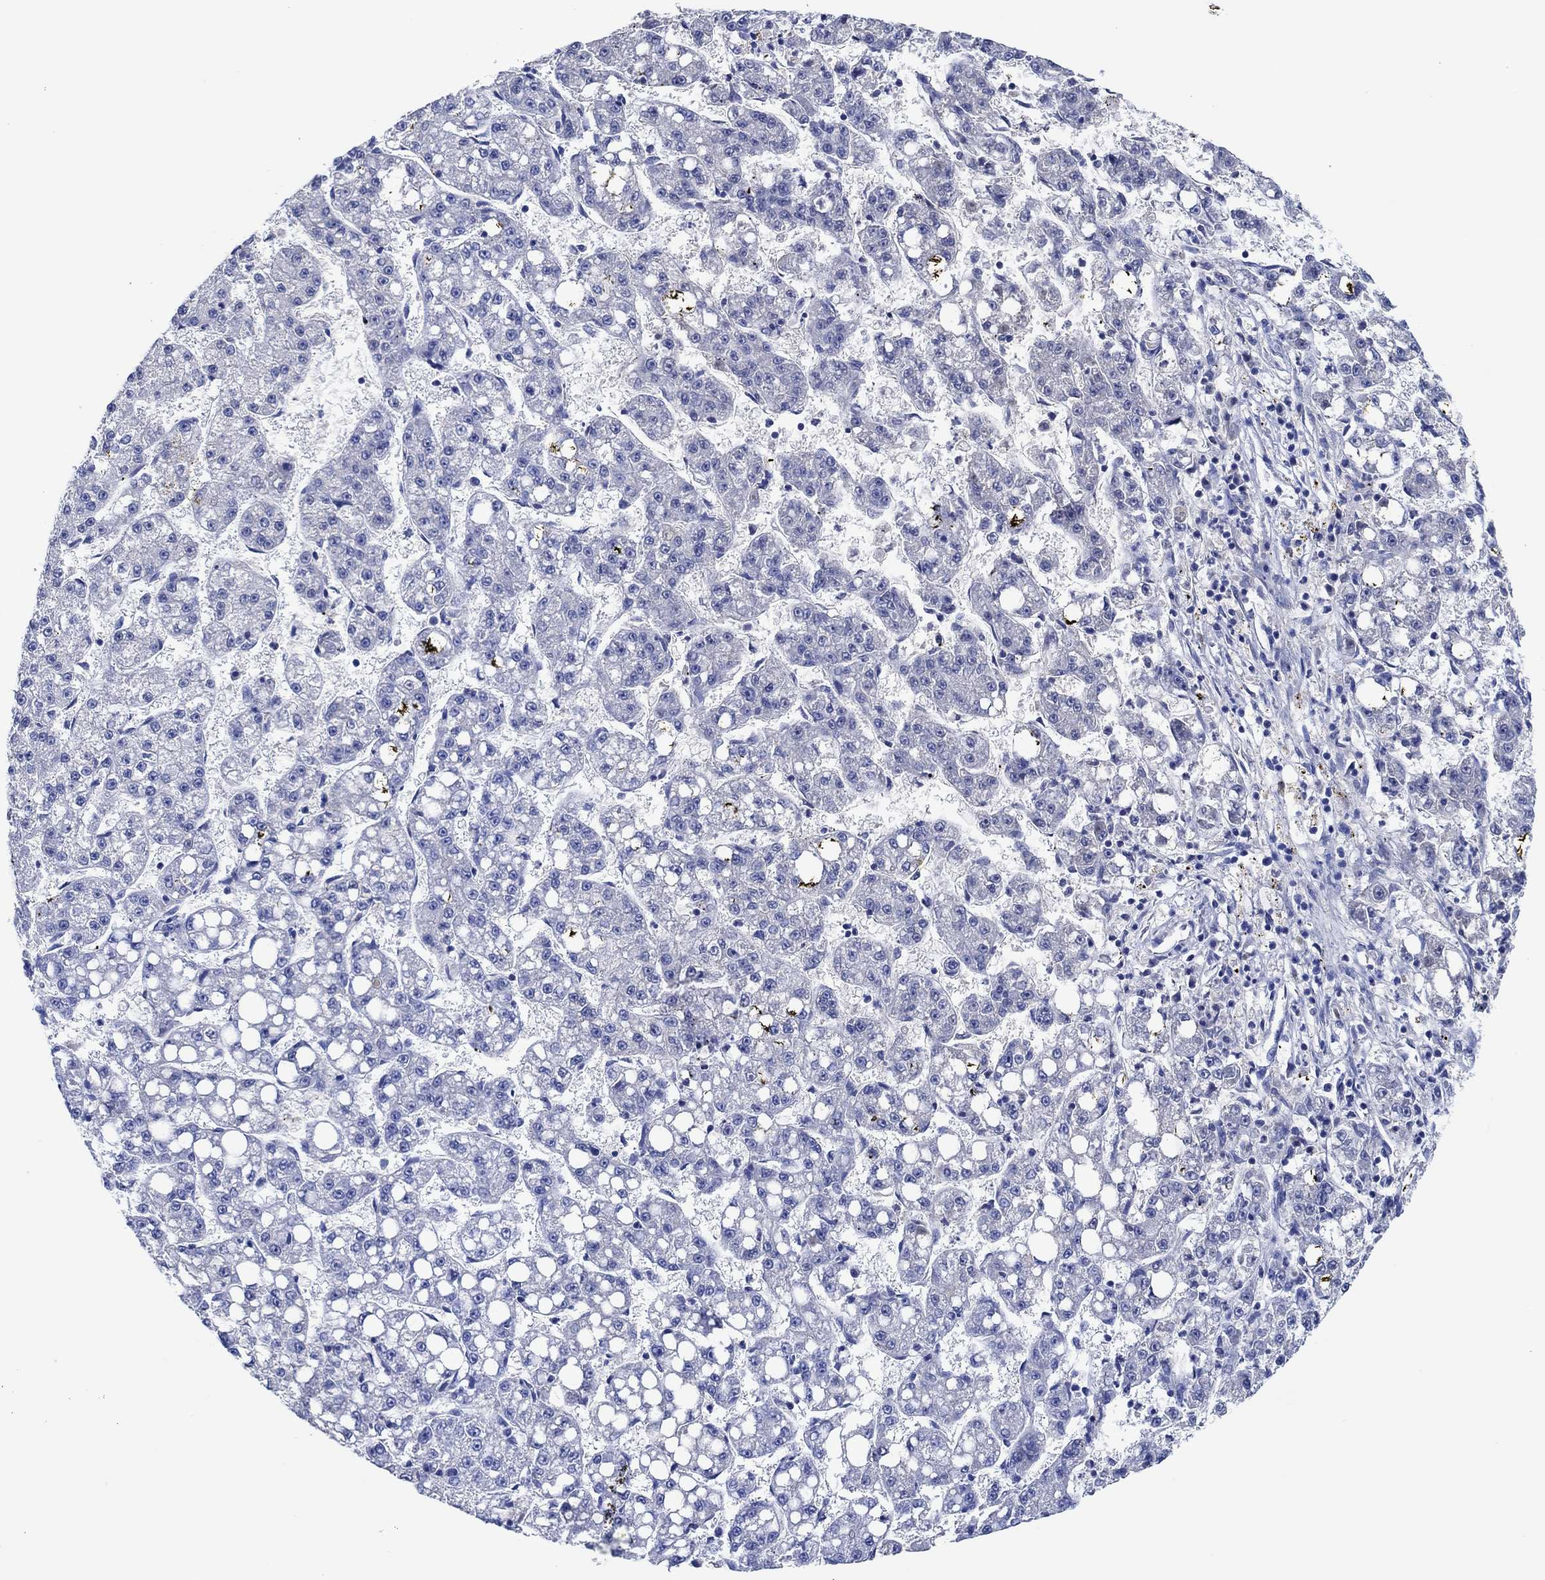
{"staining": {"intensity": "negative", "quantity": "none", "location": "none"}, "tissue": "liver cancer", "cell_type": "Tumor cells", "image_type": "cancer", "snomed": [{"axis": "morphology", "description": "Carcinoma, Hepatocellular, NOS"}, {"axis": "topography", "description": "Liver"}], "caption": "High magnification brightfield microscopy of liver cancer stained with DAB (3,3'-diaminobenzidine) (brown) and counterstained with hematoxylin (blue): tumor cells show no significant staining.", "gene": "CPNE6", "patient": {"sex": "female", "age": 65}}